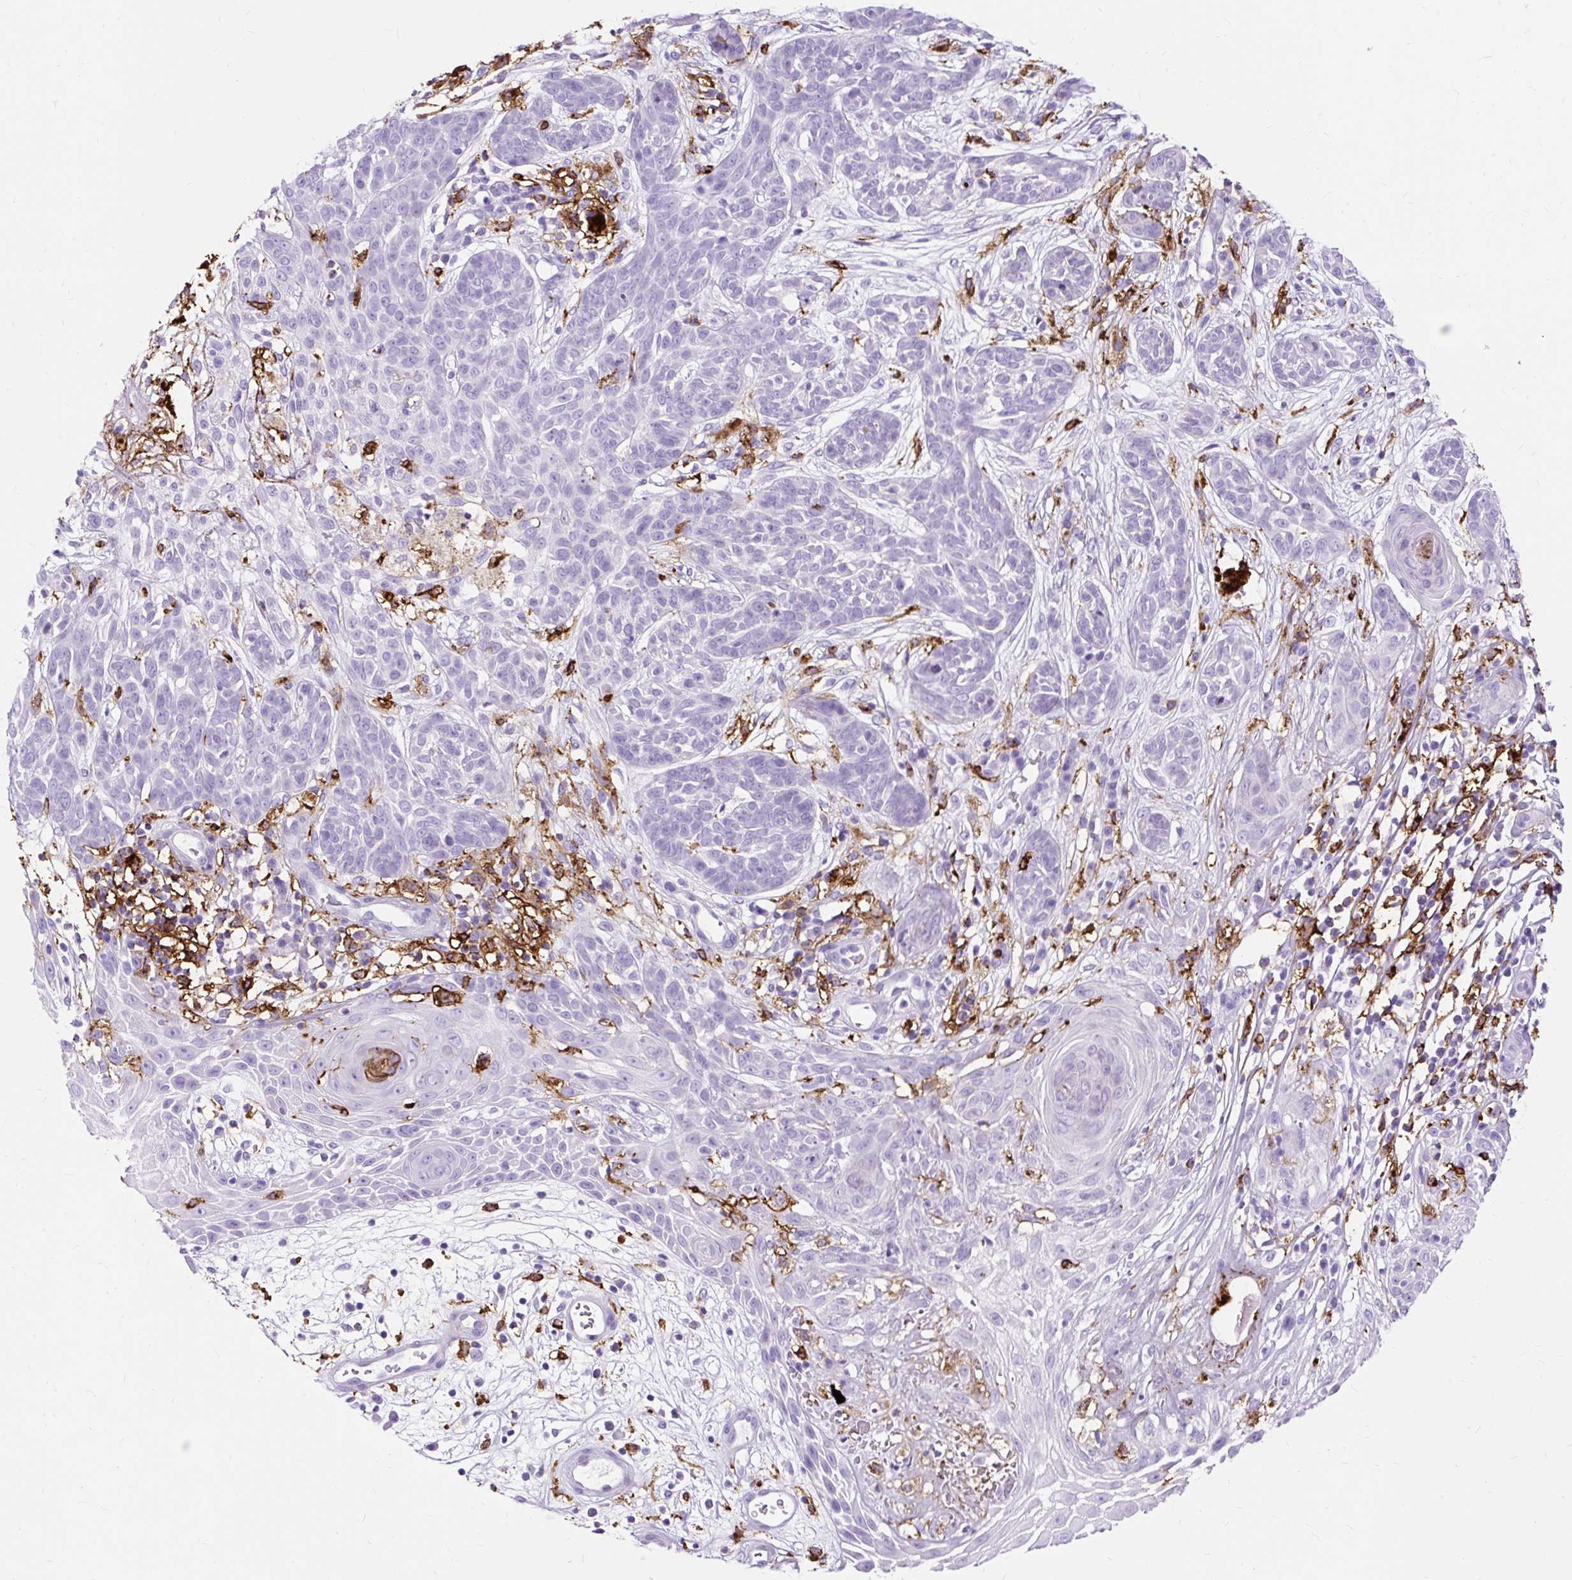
{"staining": {"intensity": "negative", "quantity": "none", "location": "none"}, "tissue": "skin cancer", "cell_type": "Tumor cells", "image_type": "cancer", "snomed": [{"axis": "morphology", "description": "Basal cell carcinoma"}, {"axis": "topography", "description": "Skin"}, {"axis": "topography", "description": "Skin, foot"}], "caption": "High power microscopy photomicrograph of an immunohistochemistry micrograph of basal cell carcinoma (skin), revealing no significant positivity in tumor cells. Nuclei are stained in blue.", "gene": "HLA-DRA", "patient": {"sex": "female", "age": 86}}